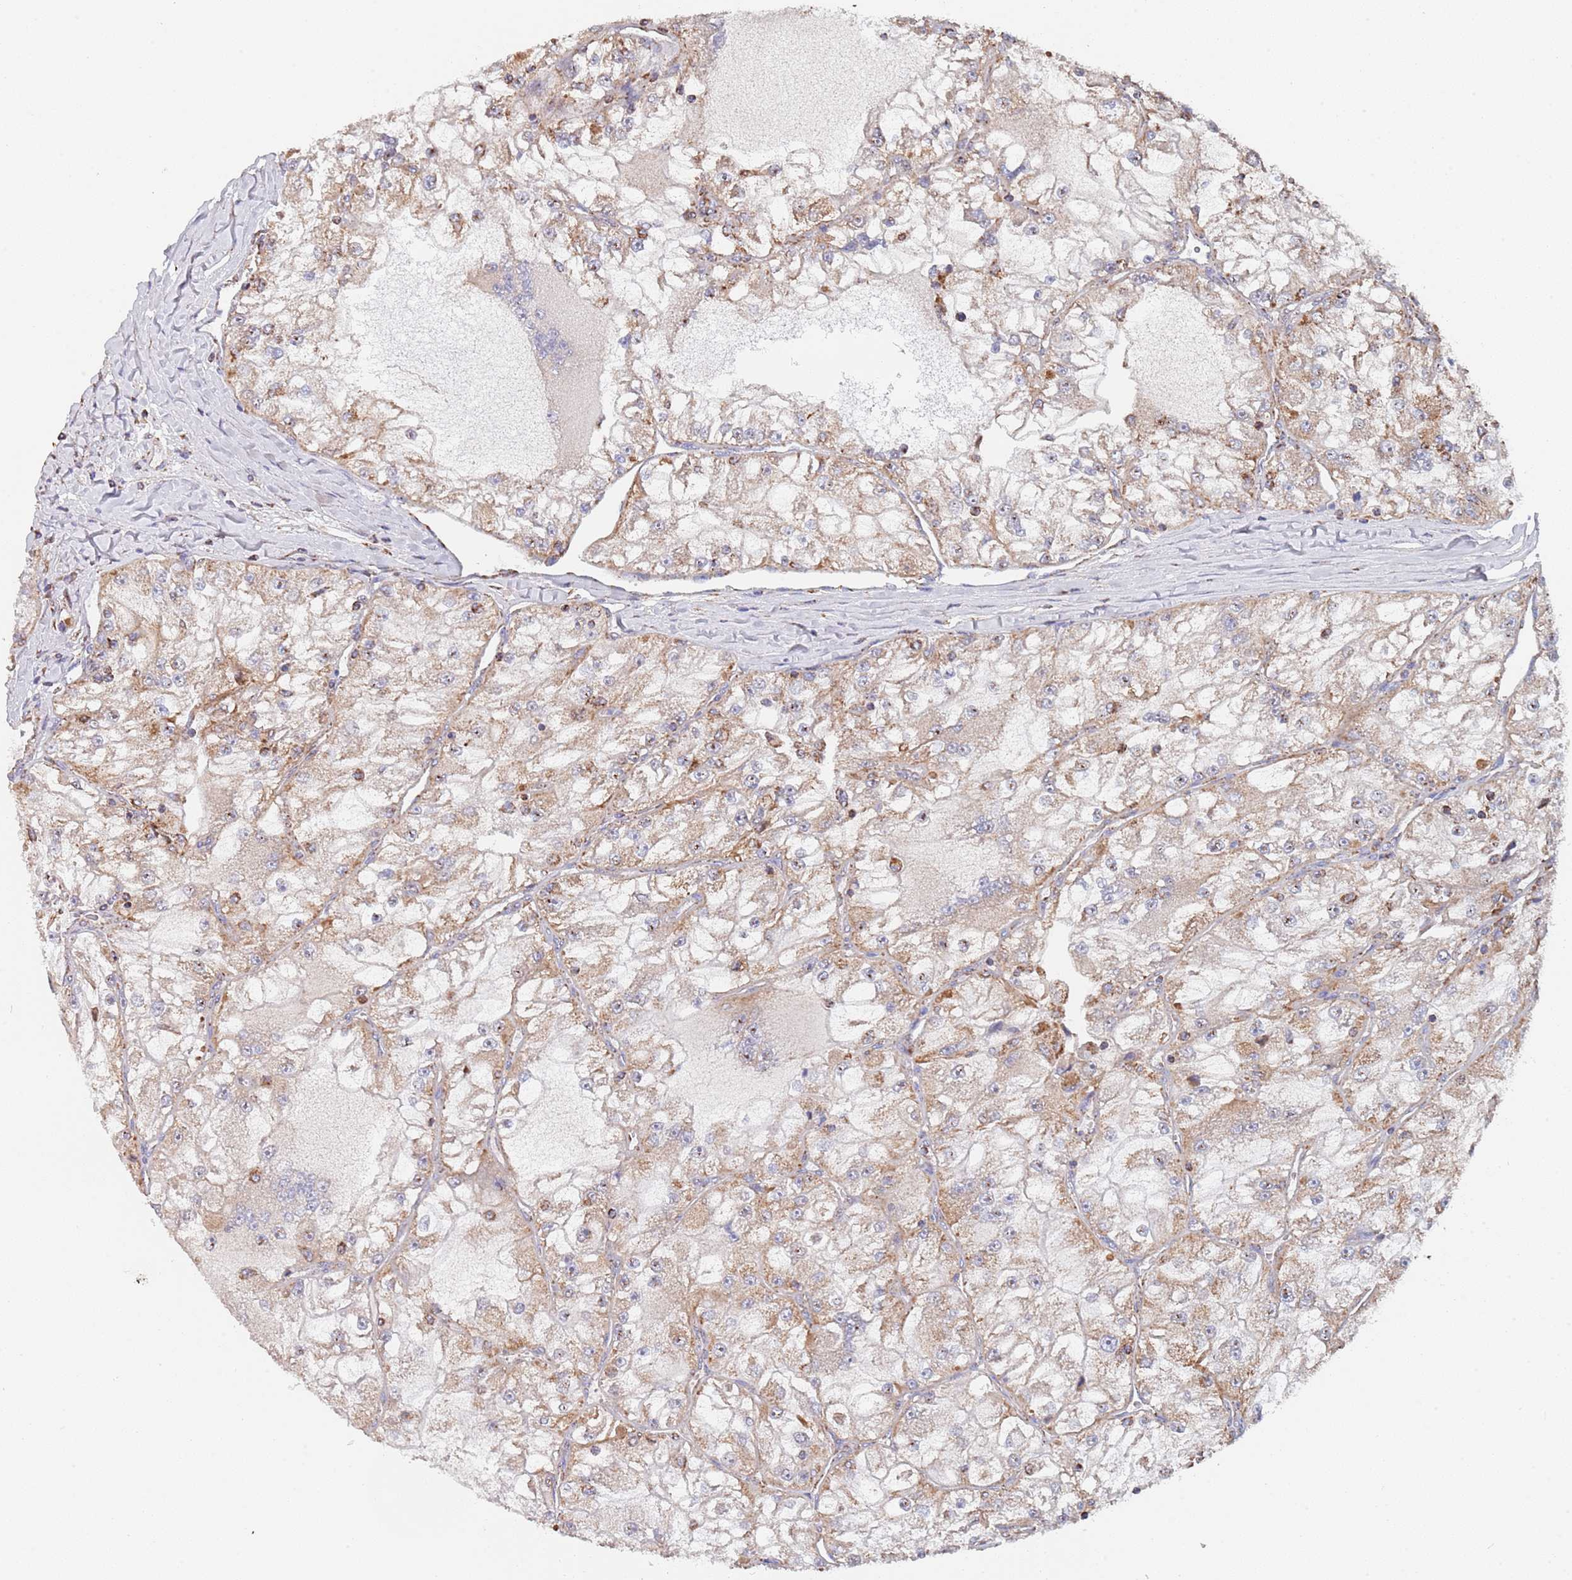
{"staining": {"intensity": "moderate", "quantity": ">75%", "location": "cytoplasmic/membranous"}, "tissue": "renal cancer", "cell_type": "Tumor cells", "image_type": "cancer", "snomed": [{"axis": "morphology", "description": "Adenocarcinoma, NOS"}, {"axis": "topography", "description": "Kidney"}], "caption": "A brown stain highlights moderate cytoplasmic/membranous expression of a protein in renal cancer (adenocarcinoma) tumor cells.", "gene": "PGP", "patient": {"sex": "female", "age": 72}}